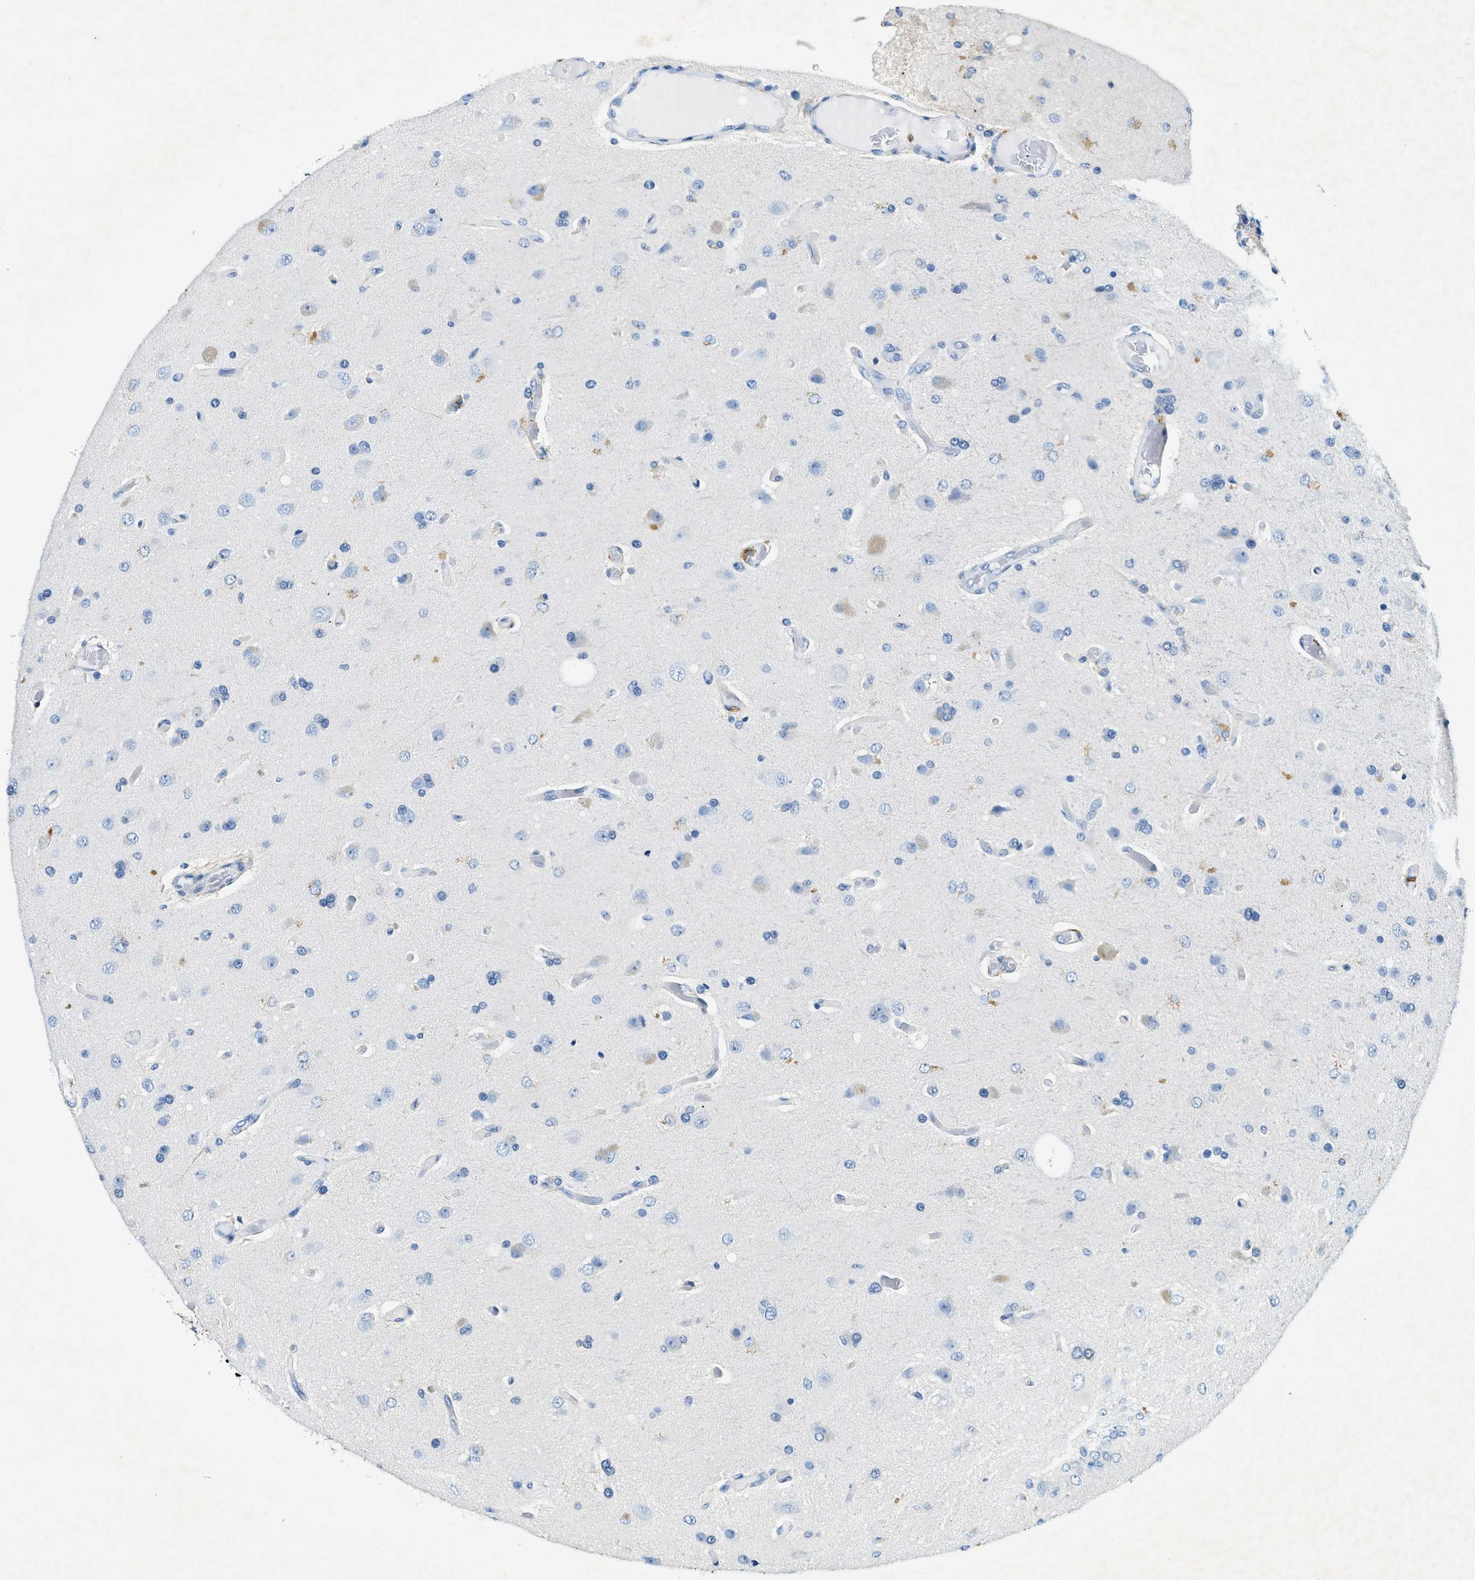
{"staining": {"intensity": "negative", "quantity": "none", "location": "none"}, "tissue": "glioma", "cell_type": "Tumor cells", "image_type": "cancer", "snomed": [{"axis": "morphology", "description": "Normal tissue, NOS"}, {"axis": "morphology", "description": "Glioma, malignant, High grade"}, {"axis": "topography", "description": "Cerebral cortex"}], "caption": "Tumor cells are negative for brown protein staining in malignant glioma (high-grade). Nuclei are stained in blue.", "gene": "ZDHHC13", "patient": {"sex": "male", "age": 77}}